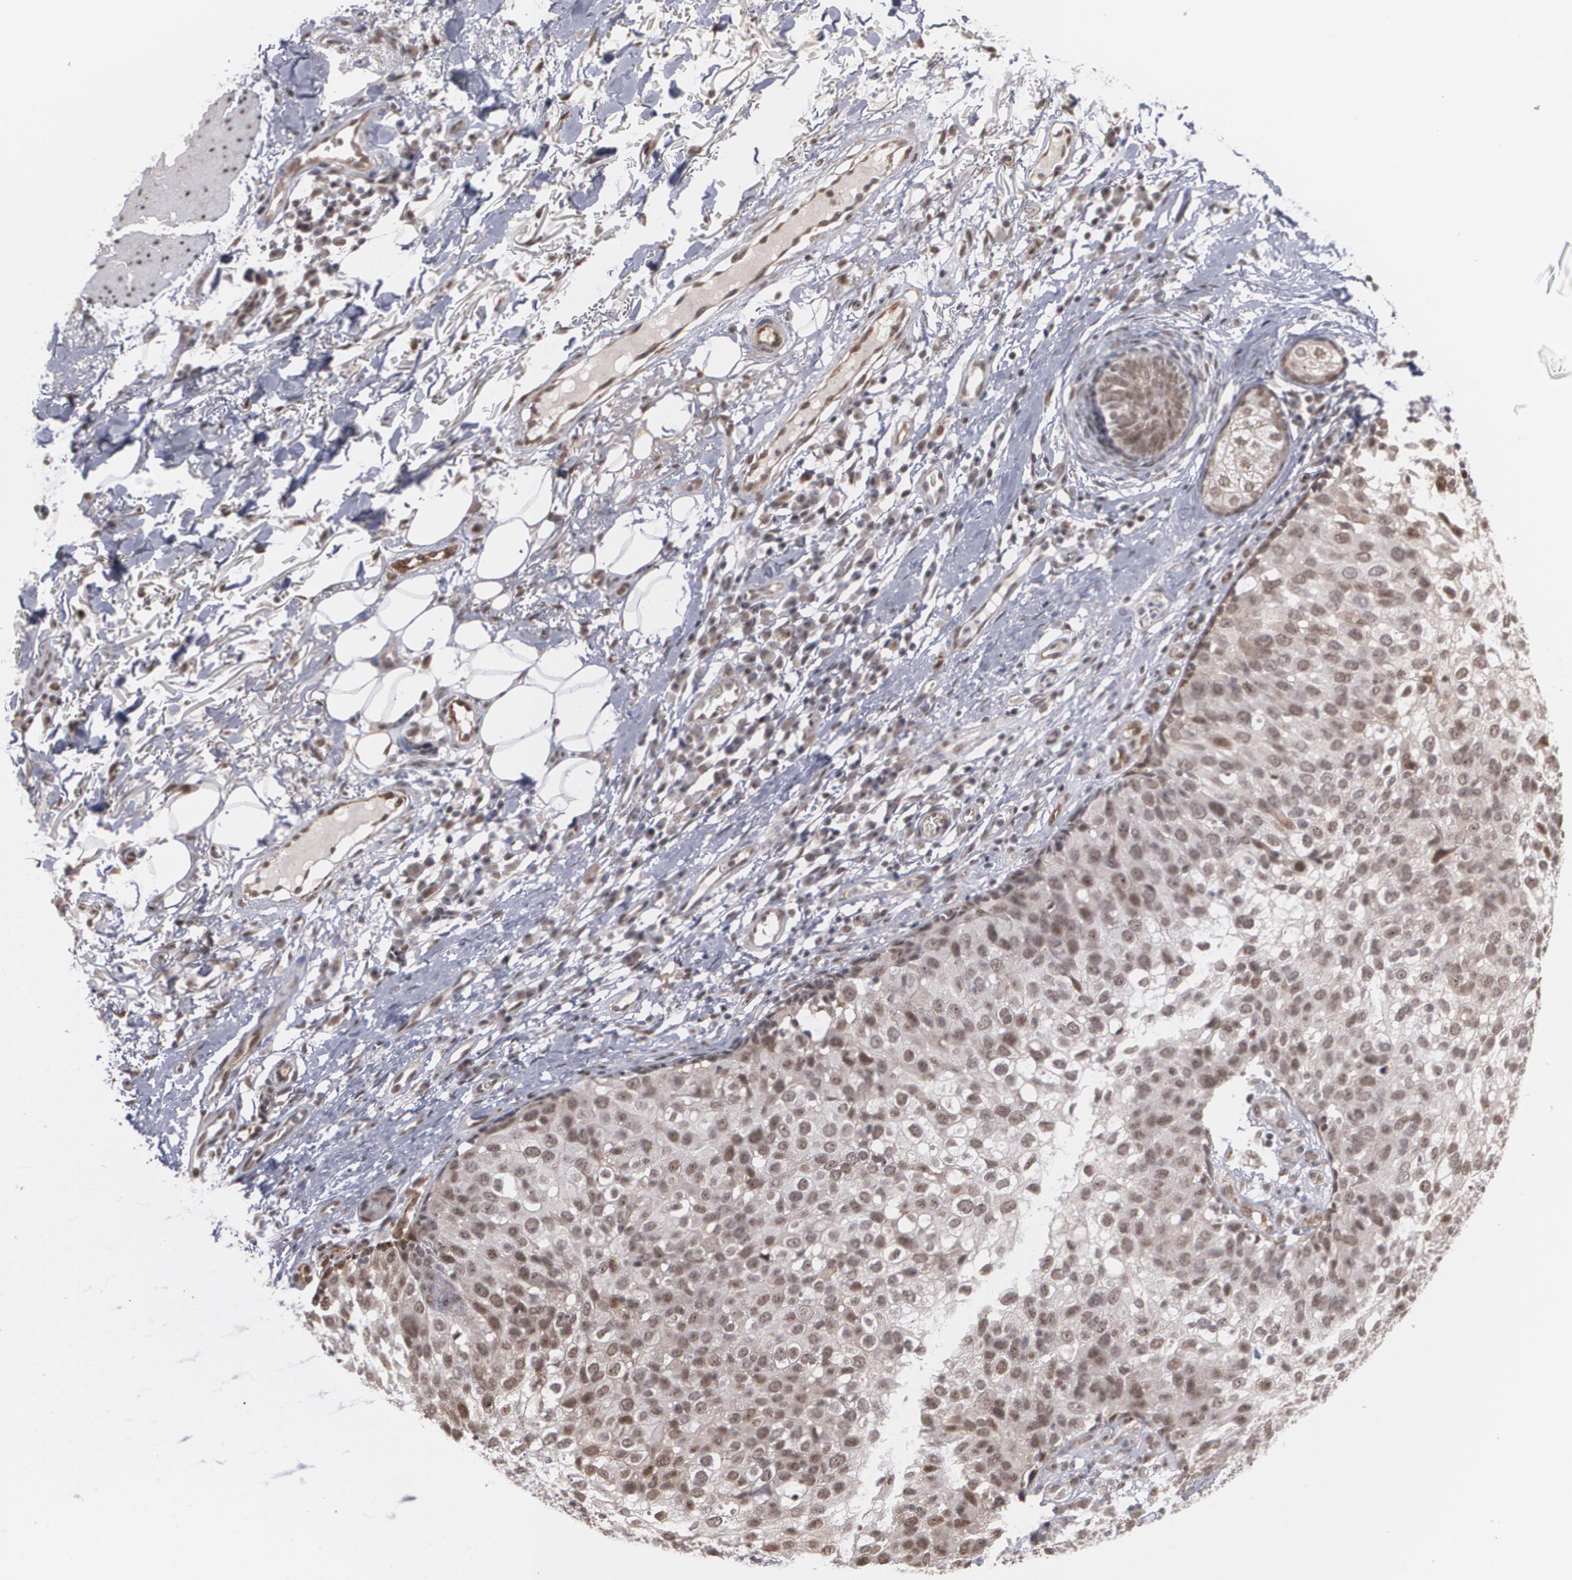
{"staining": {"intensity": "moderate", "quantity": ">75%", "location": "cytoplasmic/membranous,nuclear"}, "tissue": "skin cancer", "cell_type": "Tumor cells", "image_type": "cancer", "snomed": [{"axis": "morphology", "description": "Squamous cell carcinoma, NOS"}, {"axis": "topography", "description": "Skin"}], "caption": "Immunohistochemical staining of human squamous cell carcinoma (skin) demonstrates medium levels of moderate cytoplasmic/membranous and nuclear protein positivity in about >75% of tumor cells. (DAB (3,3'-diaminobenzidine) IHC with brightfield microscopy, high magnification).", "gene": "ZNF75A", "patient": {"sex": "male", "age": 87}}